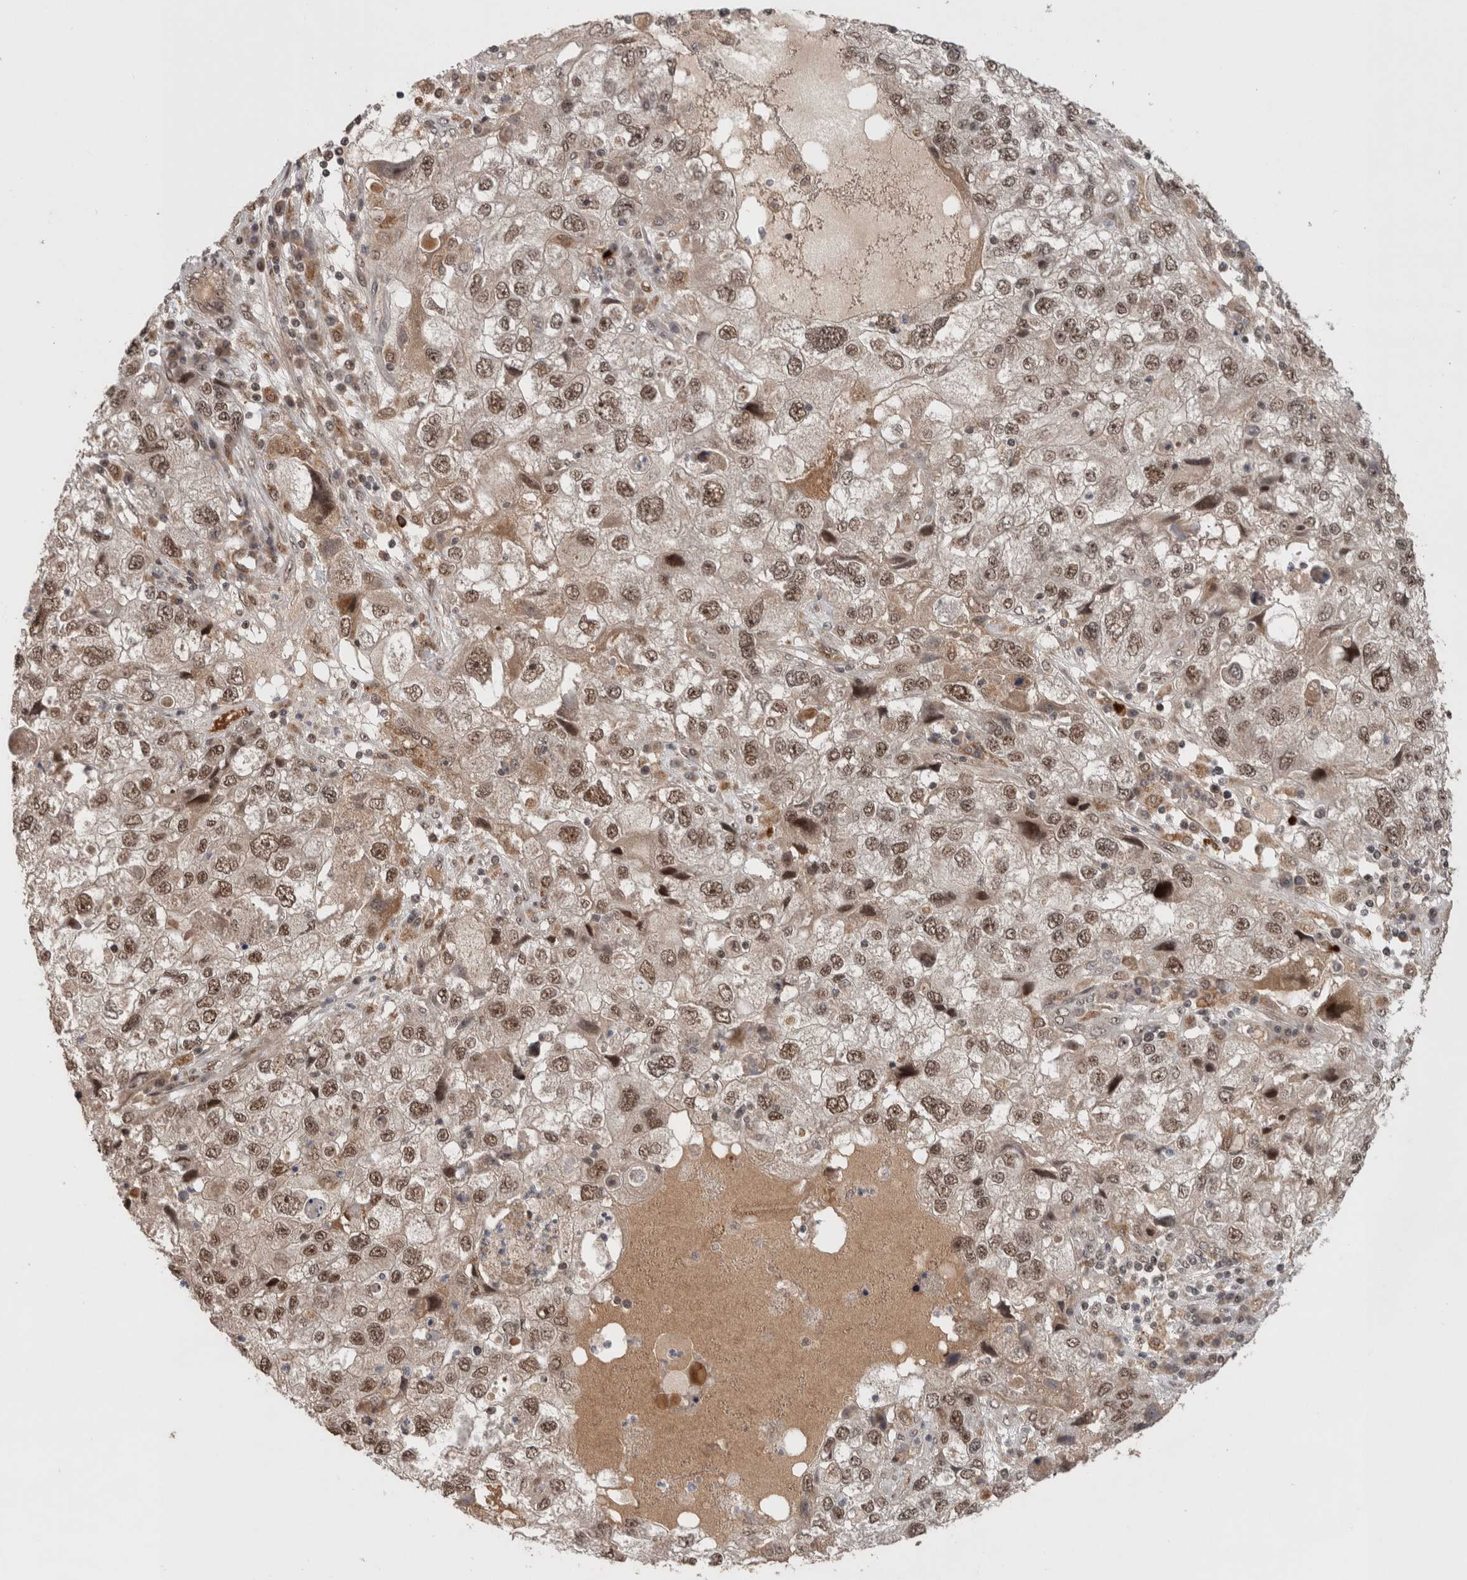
{"staining": {"intensity": "moderate", "quantity": ">75%", "location": "nuclear"}, "tissue": "endometrial cancer", "cell_type": "Tumor cells", "image_type": "cancer", "snomed": [{"axis": "morphology", "description": "Adenocarcinoma, NOS"}, {"axis": "topography", "description": "Endometrium"}], "caption": "IHC (DAB) staining of human endometrial cancer displays moderate nuclear protein expression in approximately >75% of tumor cells. The staining was performed using DAB to visualize the protein expression in brown, while the nuclei were stained in blue with hematoxylin (Magnification: 20x).", "gene": "MPHOSPH6", "patient": {"sex": "female", "age": 49}}